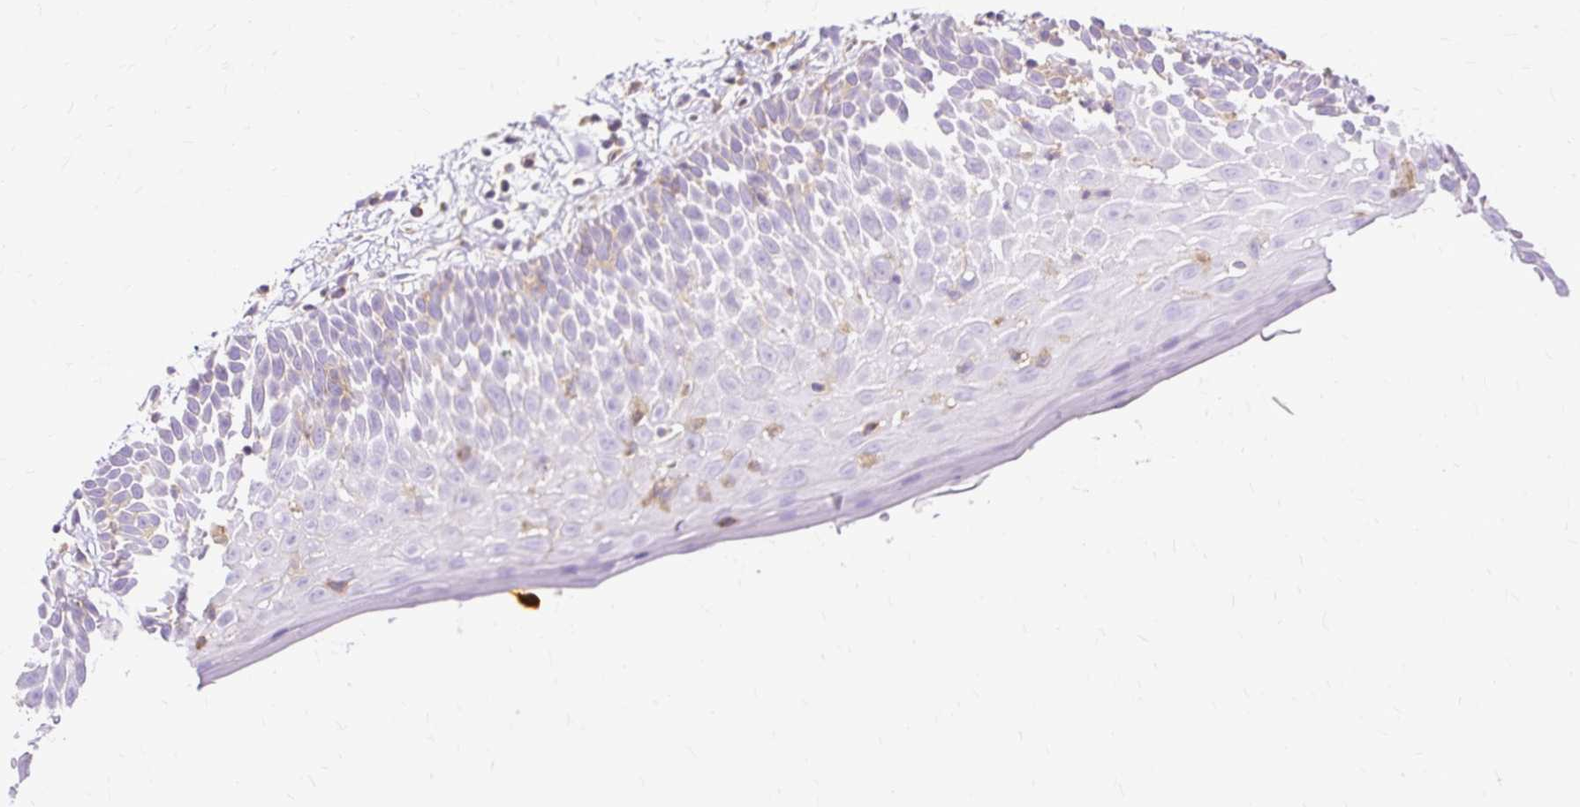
{"staining": {"intensity": "negative", "quantity": "none", "location": "none"}, "tissue": "oral mucosa", "cell_type": "Squamous epithelial cells", "image_type": "normal", "snomed": [{"axis": "morphology", "description": "Normal tissue, NOS"}, {"axis": "morphology", "description": "Squamous cell carcinoma, NOS"}, {"axis": "topography", "description": "Oral tissue"}, {"axis": "topography", "description": "Tounge, NOS"}, {"axis": "topography", "description": "Head-Neck"}], "caption": "High magnification brightfield microscopy of normal oral mucosa stained with DAB (3,3'-diaminobenzidine) (brown) and counterstained with hematoxylin (blue): squamous epithelial cells show no significant staining. Nuclei are stained in blue.", "gene": "TWF2", "patient": {"sex": "male", "age": 76}}